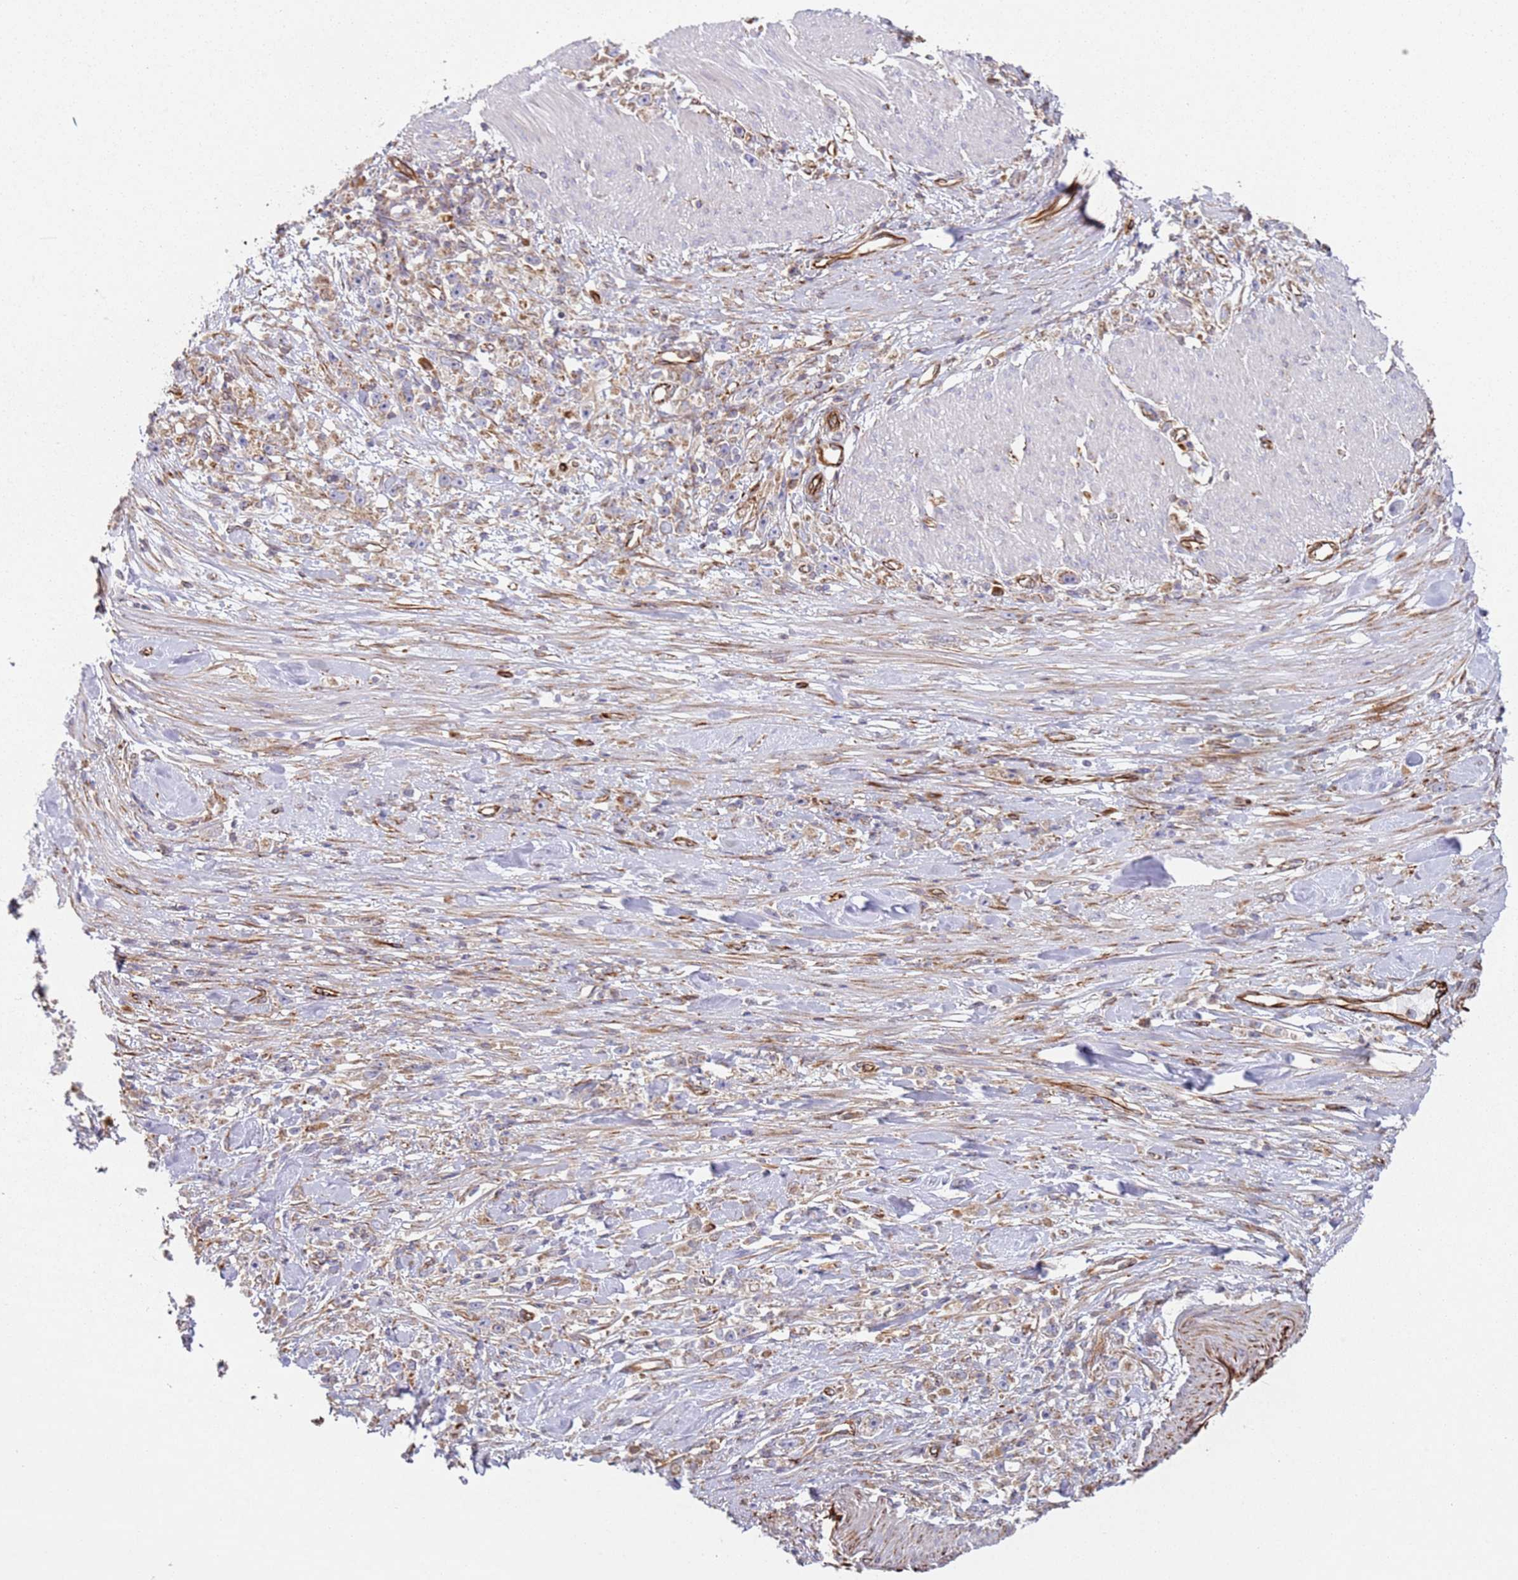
{"staining": {"intensity": "weak", "quantity": "25%-75%", "location": "cytoplasmic/membranous"}, "tissue": "stomach cancer", "cell_type": "Tumor cells", "image_type": "cancer", "snomed": [{"axis": "morphology", "description": "Adenocarcinoma, NOS"}, {"axis": "topography", "description": "Stomach"}], "caption": "Immunohistochemical staining of human stomach cancer exhibits weak cytoplasmic/membranous protein staining in about 25%-75% of tumor cells. (IHC, brightfield microscopy, high magnification).", "gene": "SNAPIN", "patient": {"sex": "female", "age": 59}}